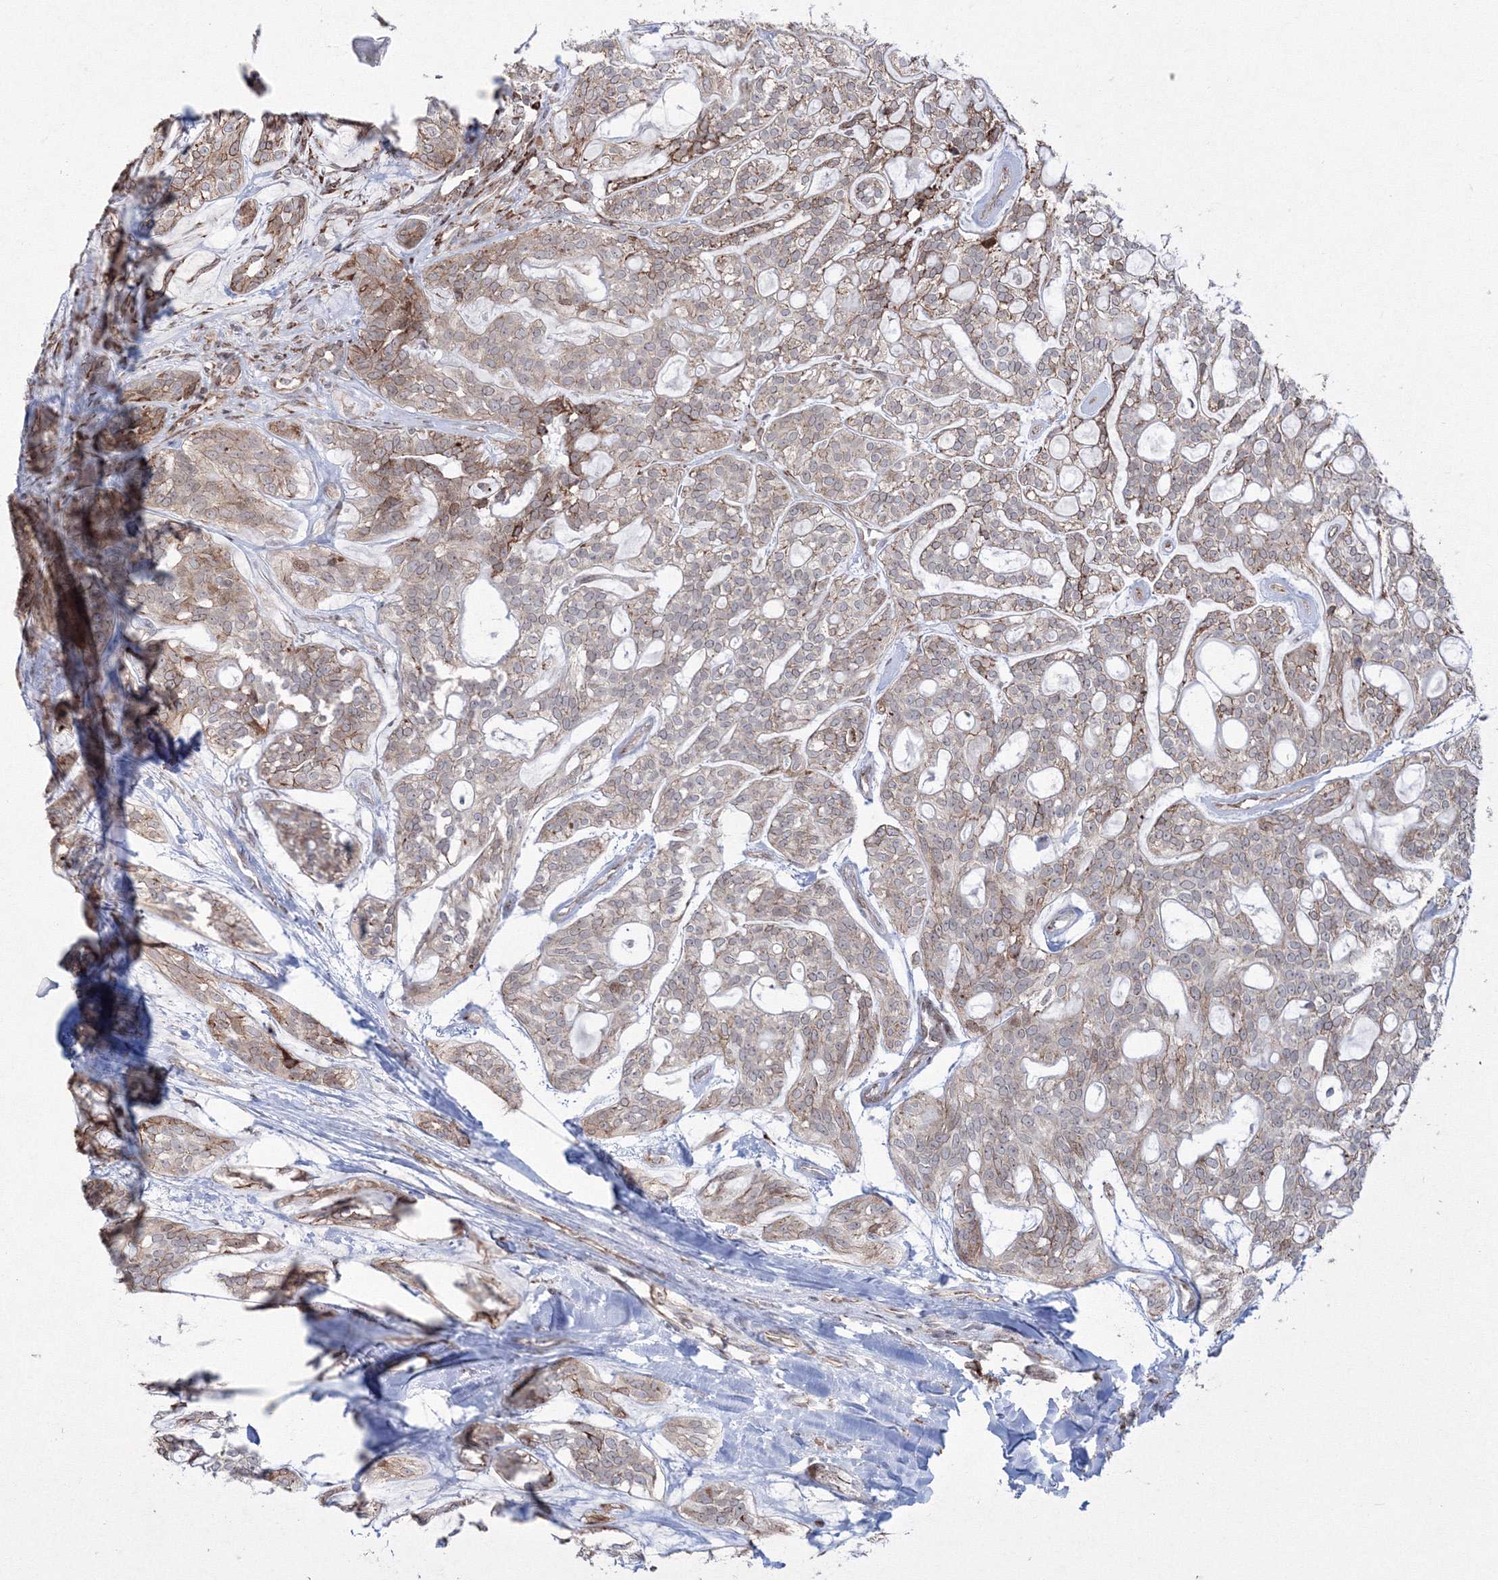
{"staining": {"intensity": "moderate", "quantity": "<25%", "location": "cytoplasmic/membranous"}, "tissue": "head and neck cancer", "cell_type": "Tumor cells", "image_type": "cancer", "snomed": [{"axis": "morphology", "description": "Adenocarcinoma, NOS"}, {"axis": "topography", "description": "Head-Neck"}], "caption": "Moderate cytoplasmic/membranous staining is present in about <25% of tumor cells in head and neck adenocarcinoma.", "gene": "EFCAB12", "patient": {"sex": "male", "age": 66}}